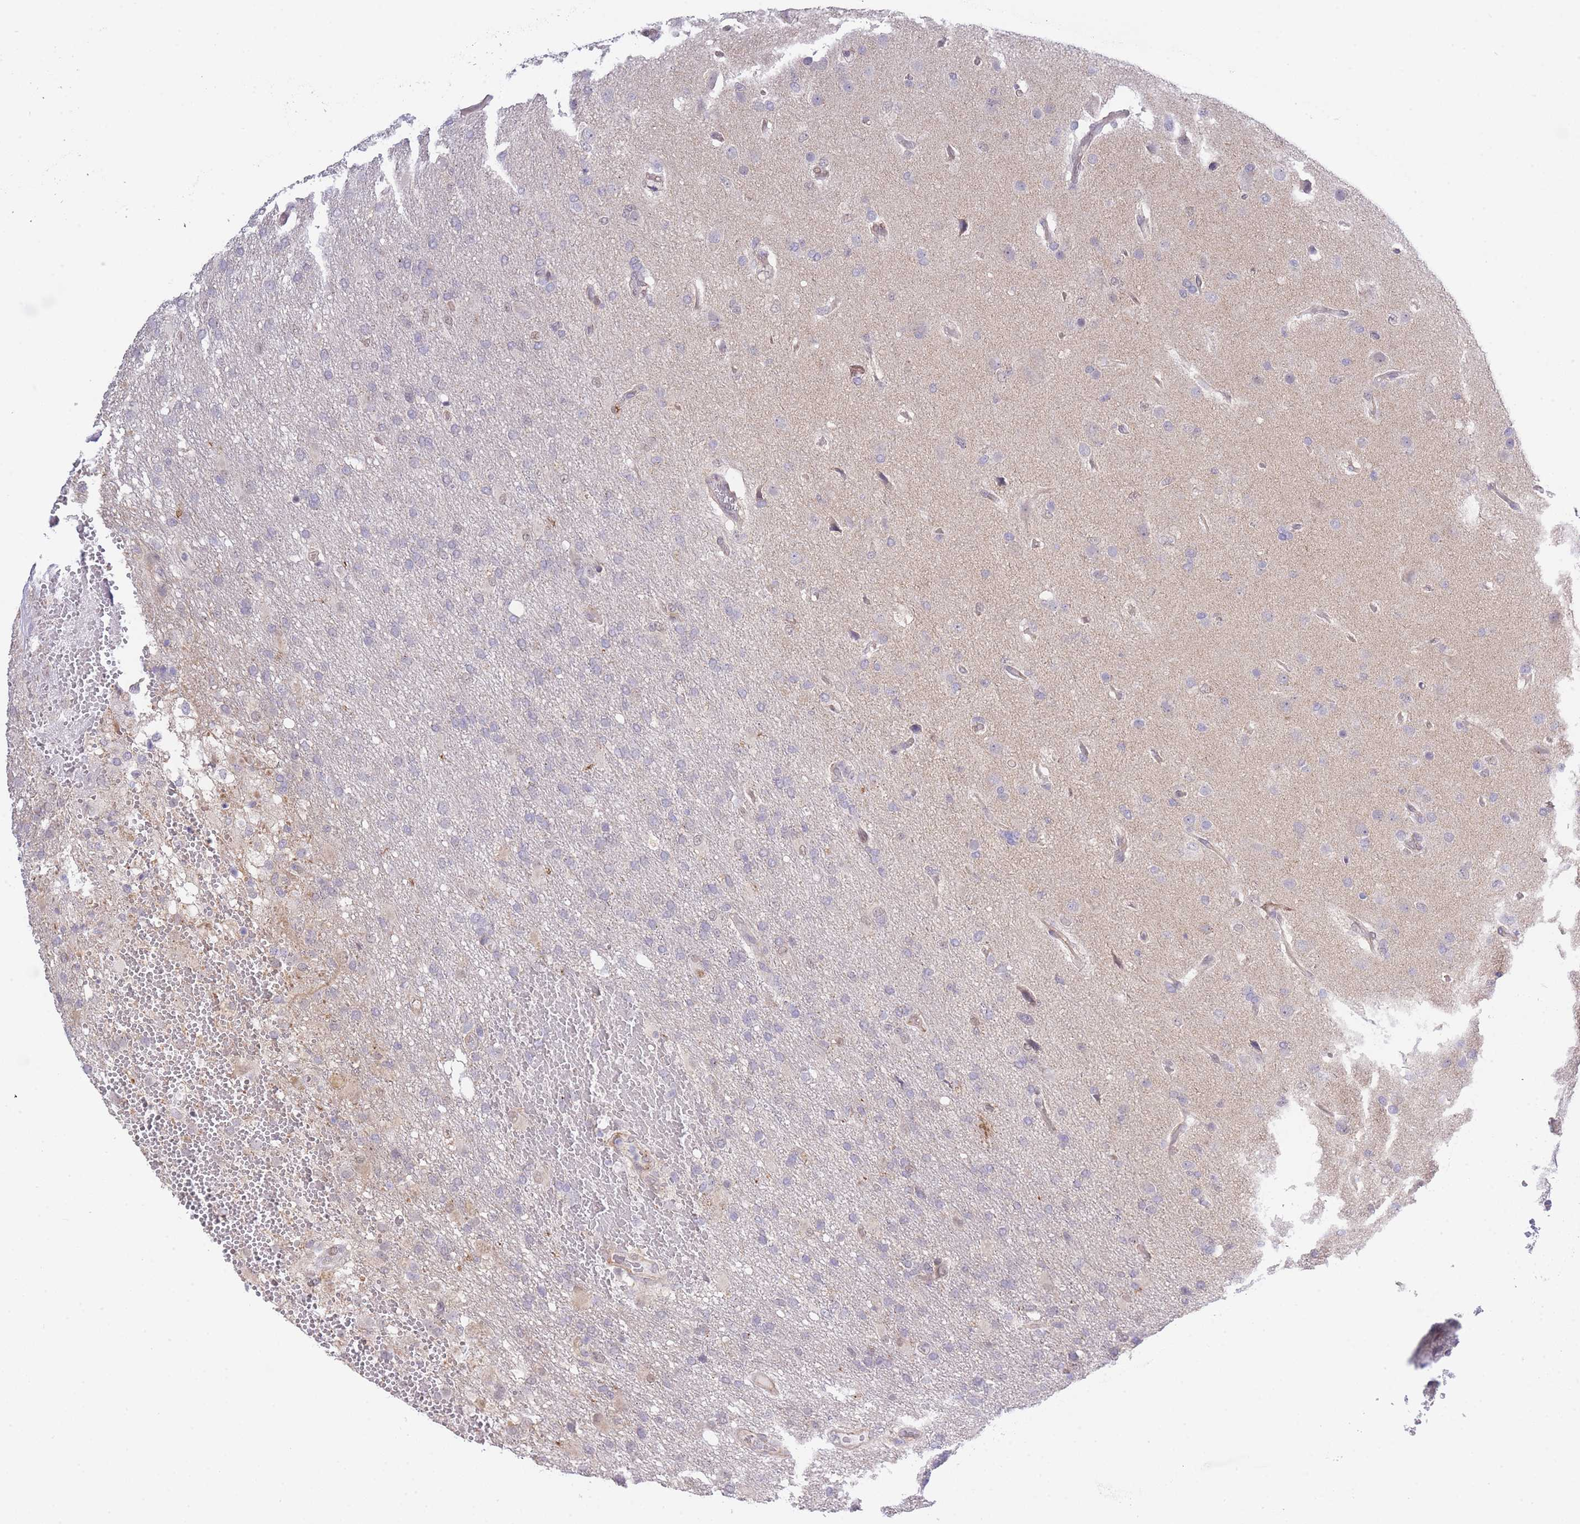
{"staining": {"intensity": "negative", "quantity": "none", "location": "none"}, "tissue": "glioma", "cell_type": "Tumor cells", "image_type": "cancer", "snomed": [{"axis": "morphology", "description": "Glioma, malignant, High grade"}, {"axis": "topography", "description": "Brain"}], "caption": "The histopathology image shows no significant expression in tumor cells of glioma.", "gene": "CTBP1", "patient": {"sex": "female", "age": 74}}